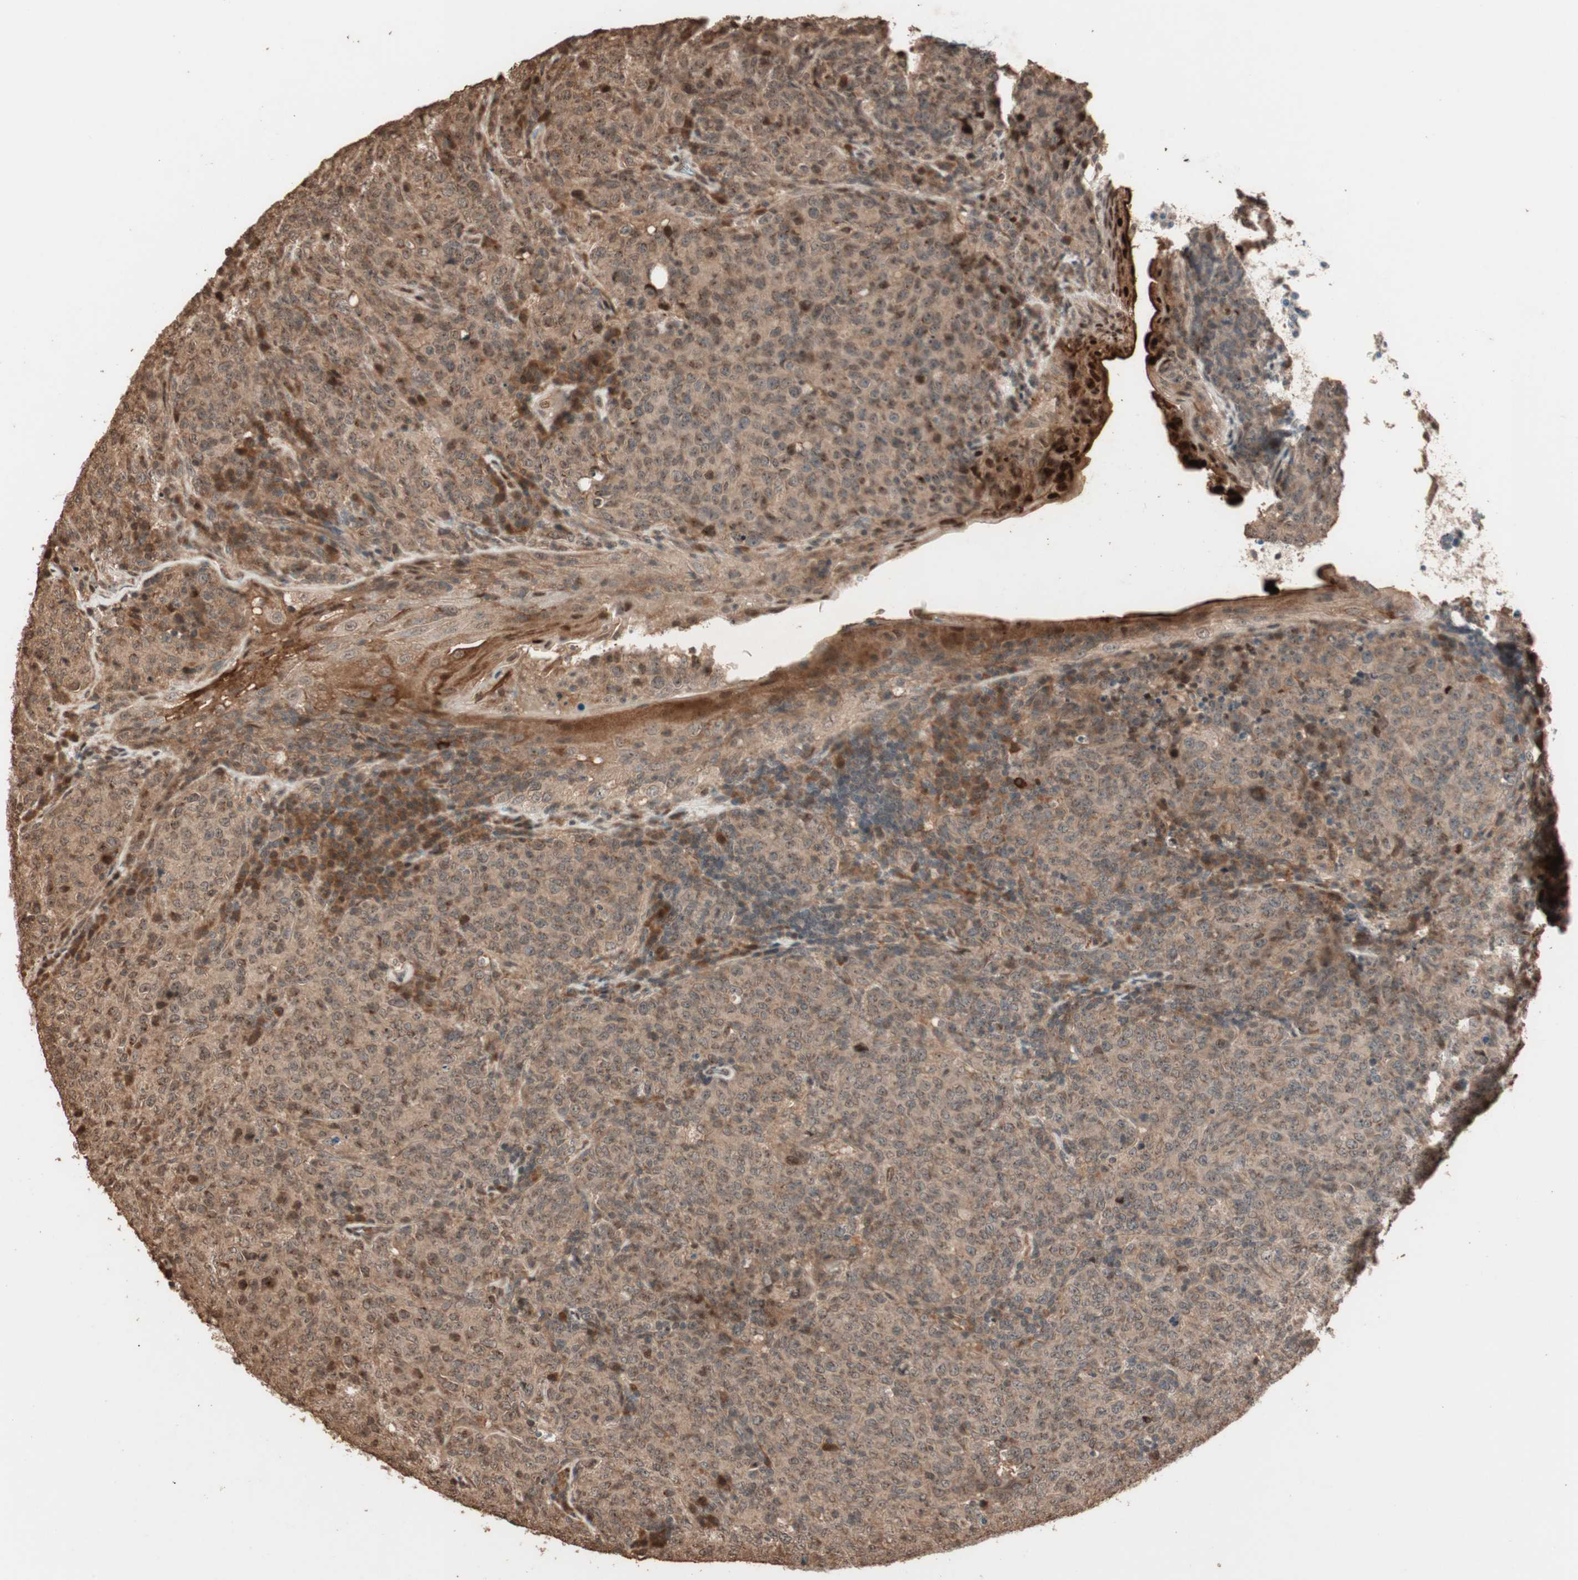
{"staining": {"intensity": "moderate", "quantity": ">75%", "location": "cytoplasmic/membranous,nuclear"}, "tissue": "lymphoma", "cell_type": "Tumor cells", "image_type": "cancer", "snomed": [{"axis": "morphology", "description": "Malignant lymphoma, non-Hodgkin's type, High grade"}, {"axis": "topography", "description": "Tonsil"}], "caption": "Approximately >75% of tumor cells in lymphoma display moderate cytoplasmic/membranous and nuclear protein expression as visualized by brown immunohistochemical staining.", "gene": "USP20", "patient": {"sex": "female", "age": 36}}